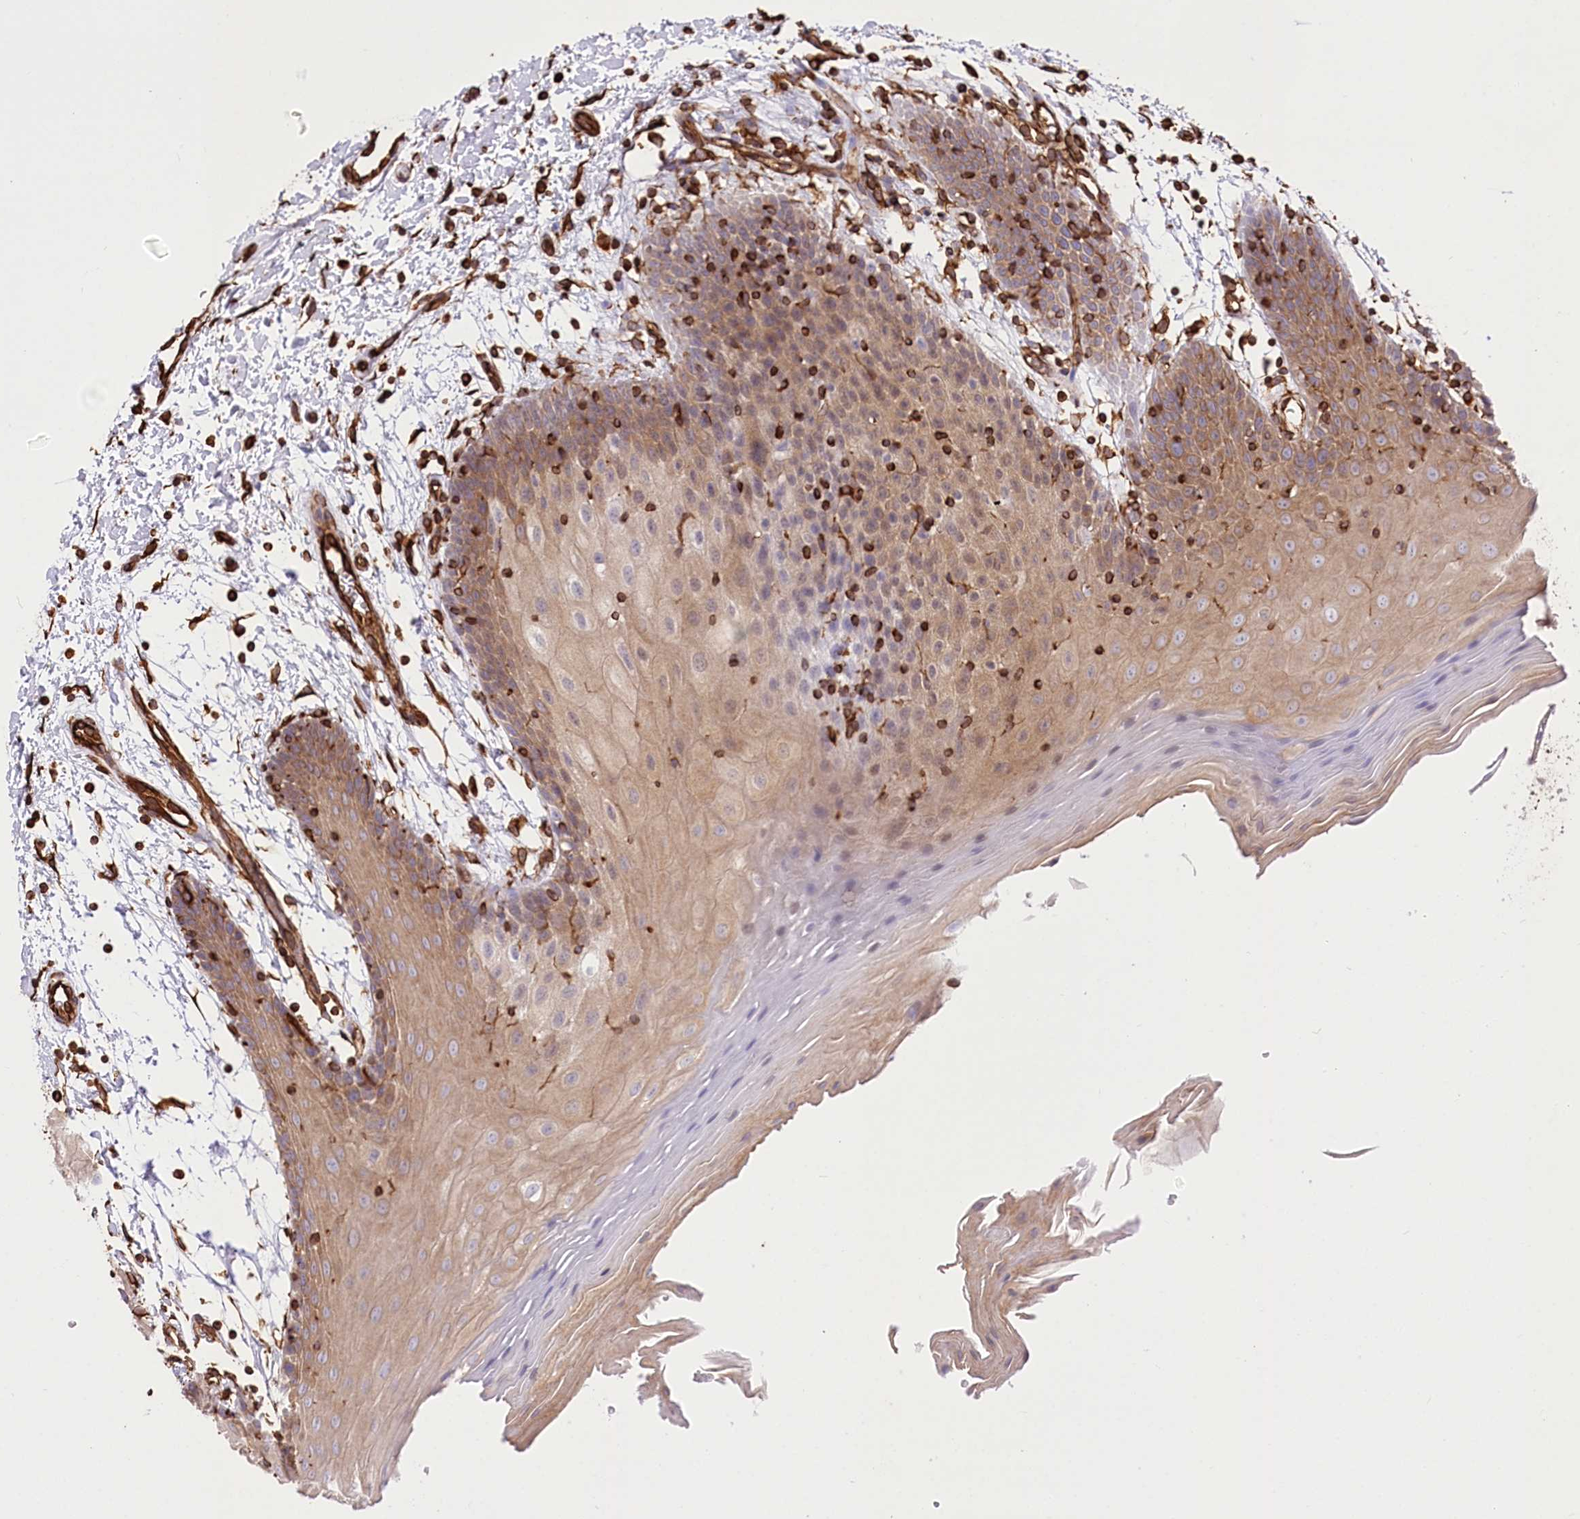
{"staining": {"intensity": "moderate", "quantity": ">75%", "location": "cytoplasmic/membranous"}, "tissue": "oral mucosa", "cell_type": "Squamous epithelial cells", "image_type": "normal", "snomed": [{"axis": "morphology", "description": "Normal tissue, NOS"}, {"axis": "topography", "description": "Skeletal muscle"}, {"axis": "topography", "description": "Oral tissue"}, {"axis": "topography", "description": "Salivary gland"}, {"axis": "topography", "description": "Peripheral nerve tissue"}], "caption": "Brown immunohistochemical staining in normal oral mucosa exhibits moderate cytoplasmic/membranous positivity in about >75% of squamous epithelial cells. The protein of interest is shown in brown color, while the nuclei are stained blue.", "gene": "TTC1", "patient": {"sex": "male", "age": 54}}